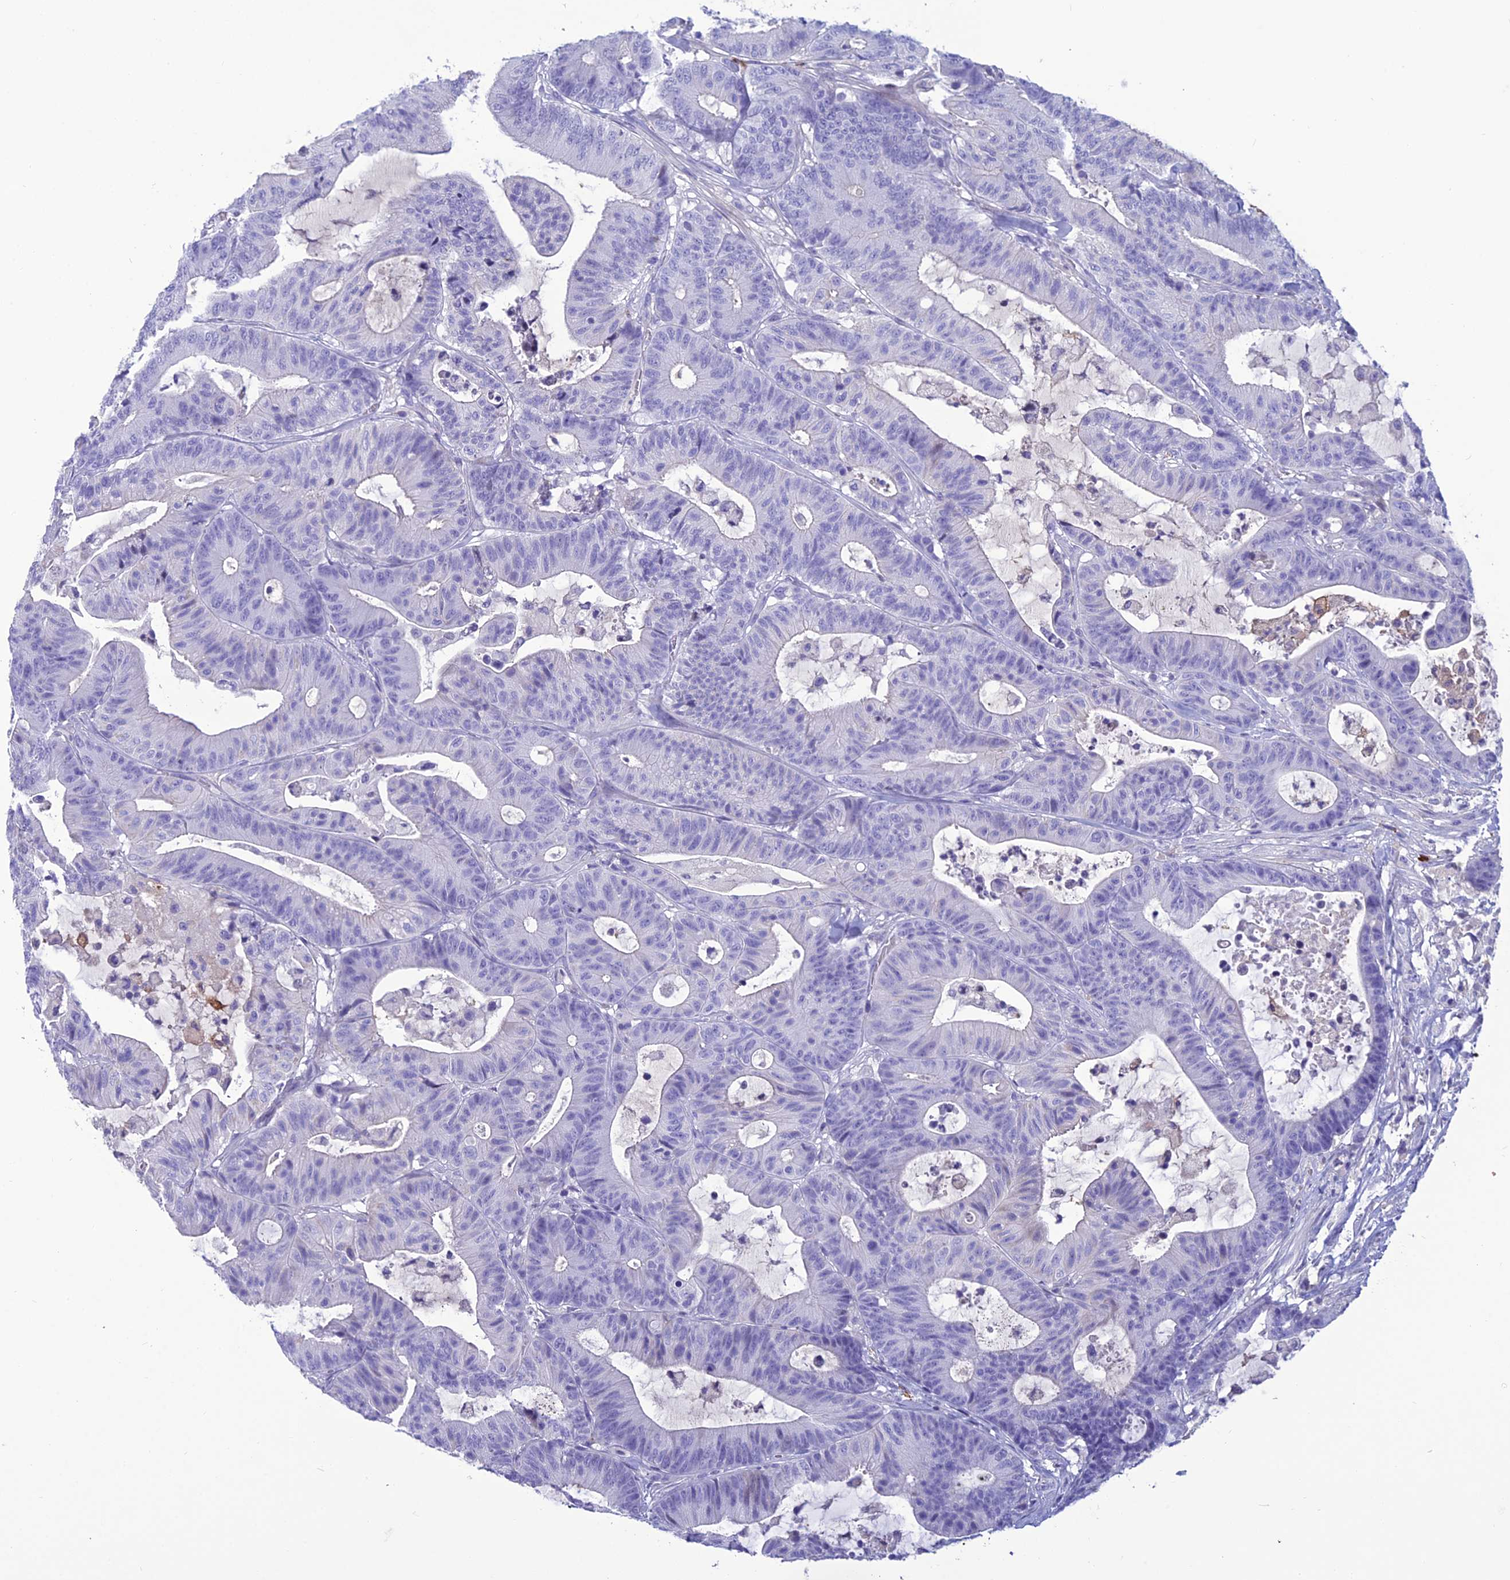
{"staining": {"intensity": "negative", "quantity": "none", "location": "none"}, "tissue": "colorectal cancer", "cell_type": "Tumor cells", "image_type": "cancer", "snomed": [{"axis": "morphology", "description": "Adenocarcinoma, NOS"}, {"axis": "topography", "description": "Colon"}], "caption": "The micrograph displays no significant staining in tumor cells of colorectal cancer (adenocarcinoma).", "gene": "CRB2", "patient": {"sex": "female", "age": 84}}